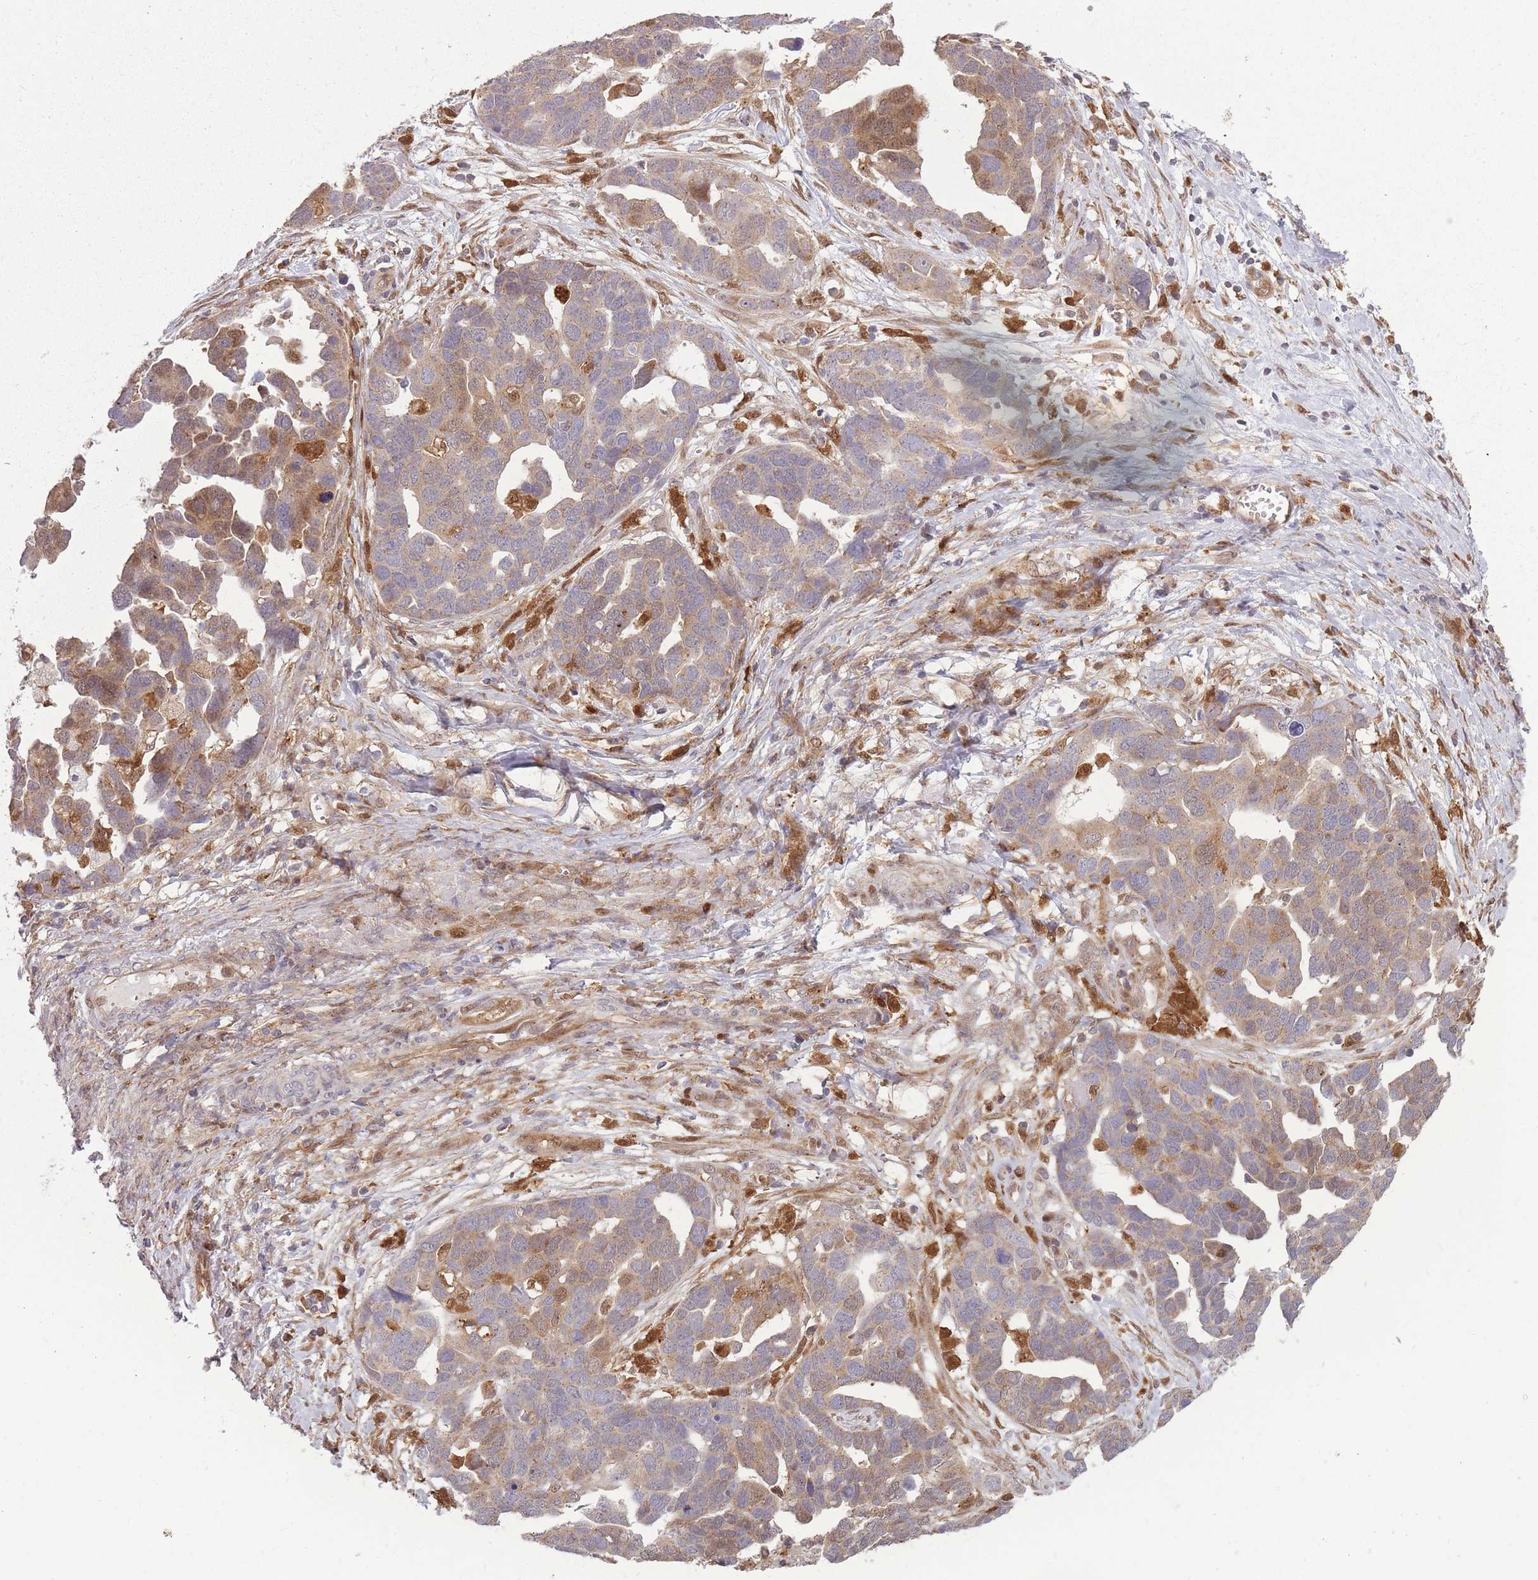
{"staining": {"intensity": "moderate", "quantity": "<25%", "location": "cytoplasmic/membranous,nuclear"}, "tissue": "ovarian cancer", "cell_type": "Tumor cells", "image_type": "cancer", "snomed": [{"axis": "morphology", "description": "Cystadenocarcinoma, serous, NOS"}, {"axis": "topography", "description": "Ovary"}], "caption": "Immunohistochemistry (IHC) micrograph of neoplastic tissue: serous cystadenocarcinoma (ovarian) stained using immunohistochemistry demonstrates low levels of moderate protein expression localized specifically in the cytoplasmic/membranous and nuclear of tumor cells, appearing as a cytoplasmic/membranous and nuclear brown color.", "gene": "LGALS9", "patient": {"sex": "female", "age": 54}}